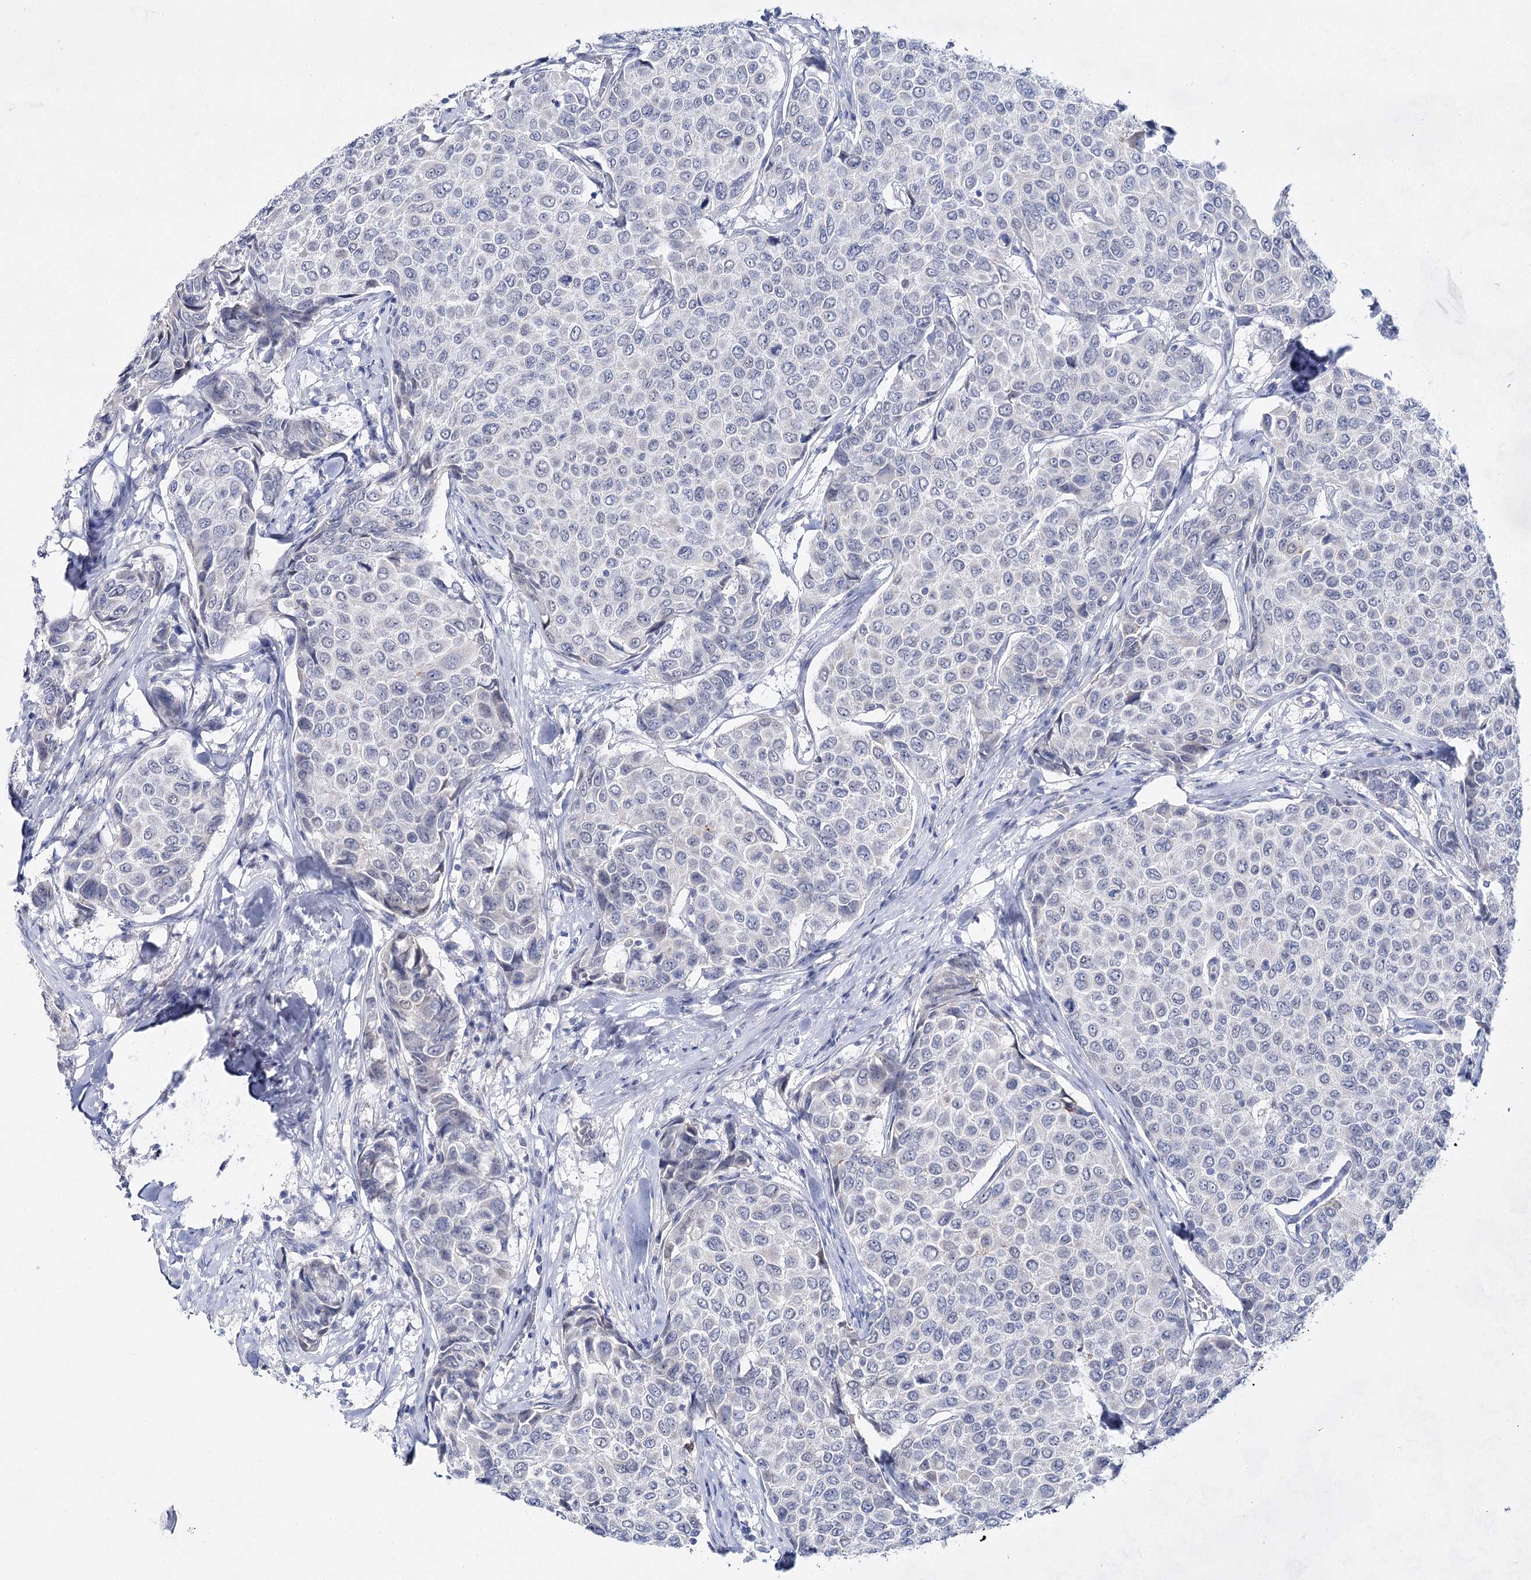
{"staining": {"intensity": "negative", "quantity": "none", "location": "none"}, "tissue": "breast cancer", "cell_type": "Tumor cells", "image_type": "cancer", "snomed": [{"axis": "morphology", "description": "Duct carcinoma"}, {"axis": "topography", "description": "Breast"}], "caption": "Infiltrating ductal carcinoma (breast) stained for a protein using immunohistochemistry demonstrates no positivity tumor cells.", "gene": "BPHL", "patient": {"sex": "female", "age": 55}}